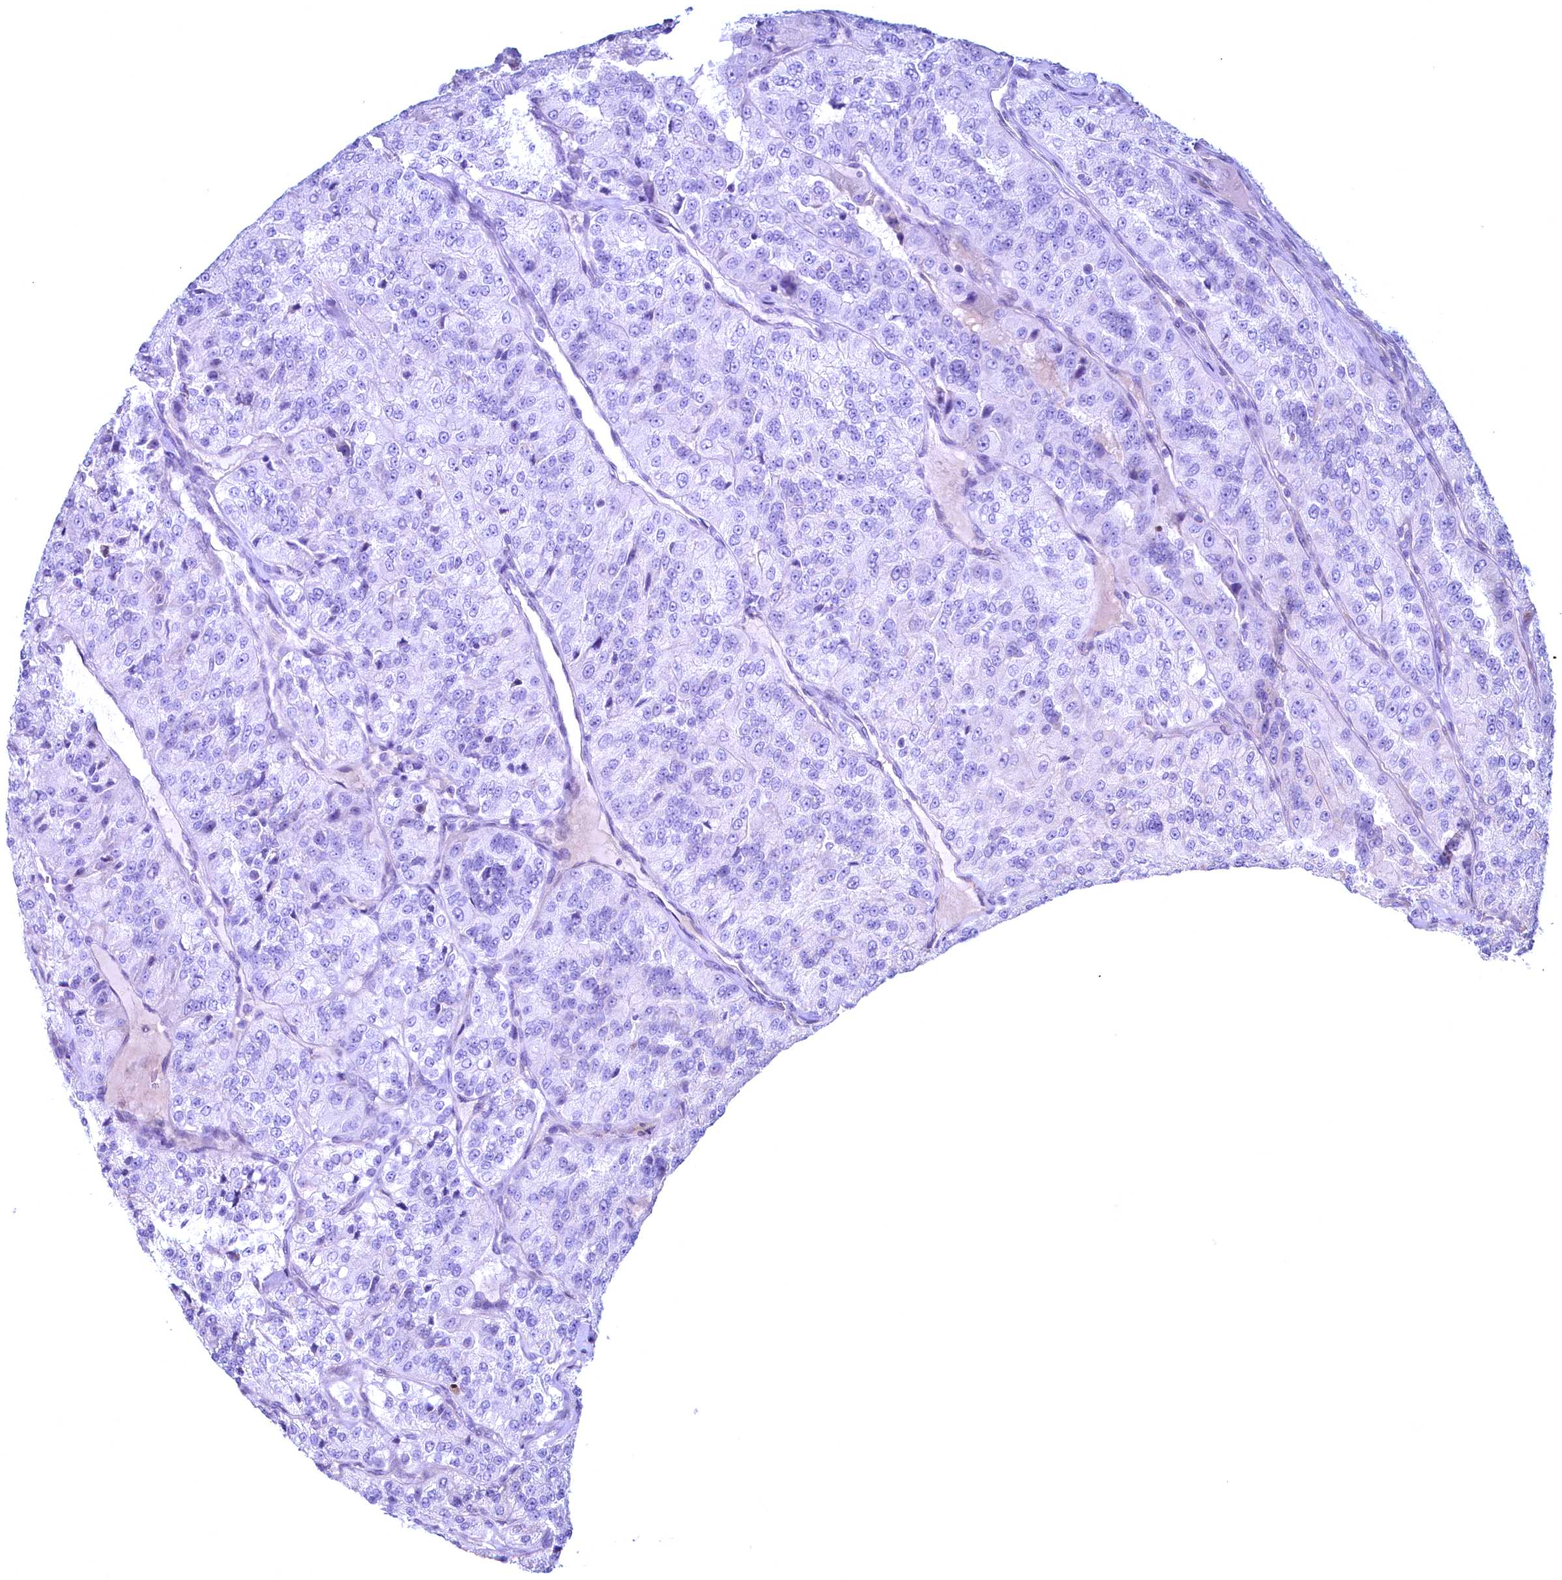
{"staining": {"intensity": "negative", "quantity": "none", "location": "none"}, "tissue": "renal cancer", "cell_type": "Tumor cells", "image_type": "cancer", "snomed": [{"axis": "morphology", "description": "Adenocarcinoma, NOS"}, {"axis": "topography", "description": "Kidney"}], "caption": "A high-resolution micrograph shows immunohistochemistry staining of adenocarcinoma (renal), which displays no significant expression in tumor cells.", "gene": "MAP1LC3A", "patient": {"sex": "female", "age": 63}}